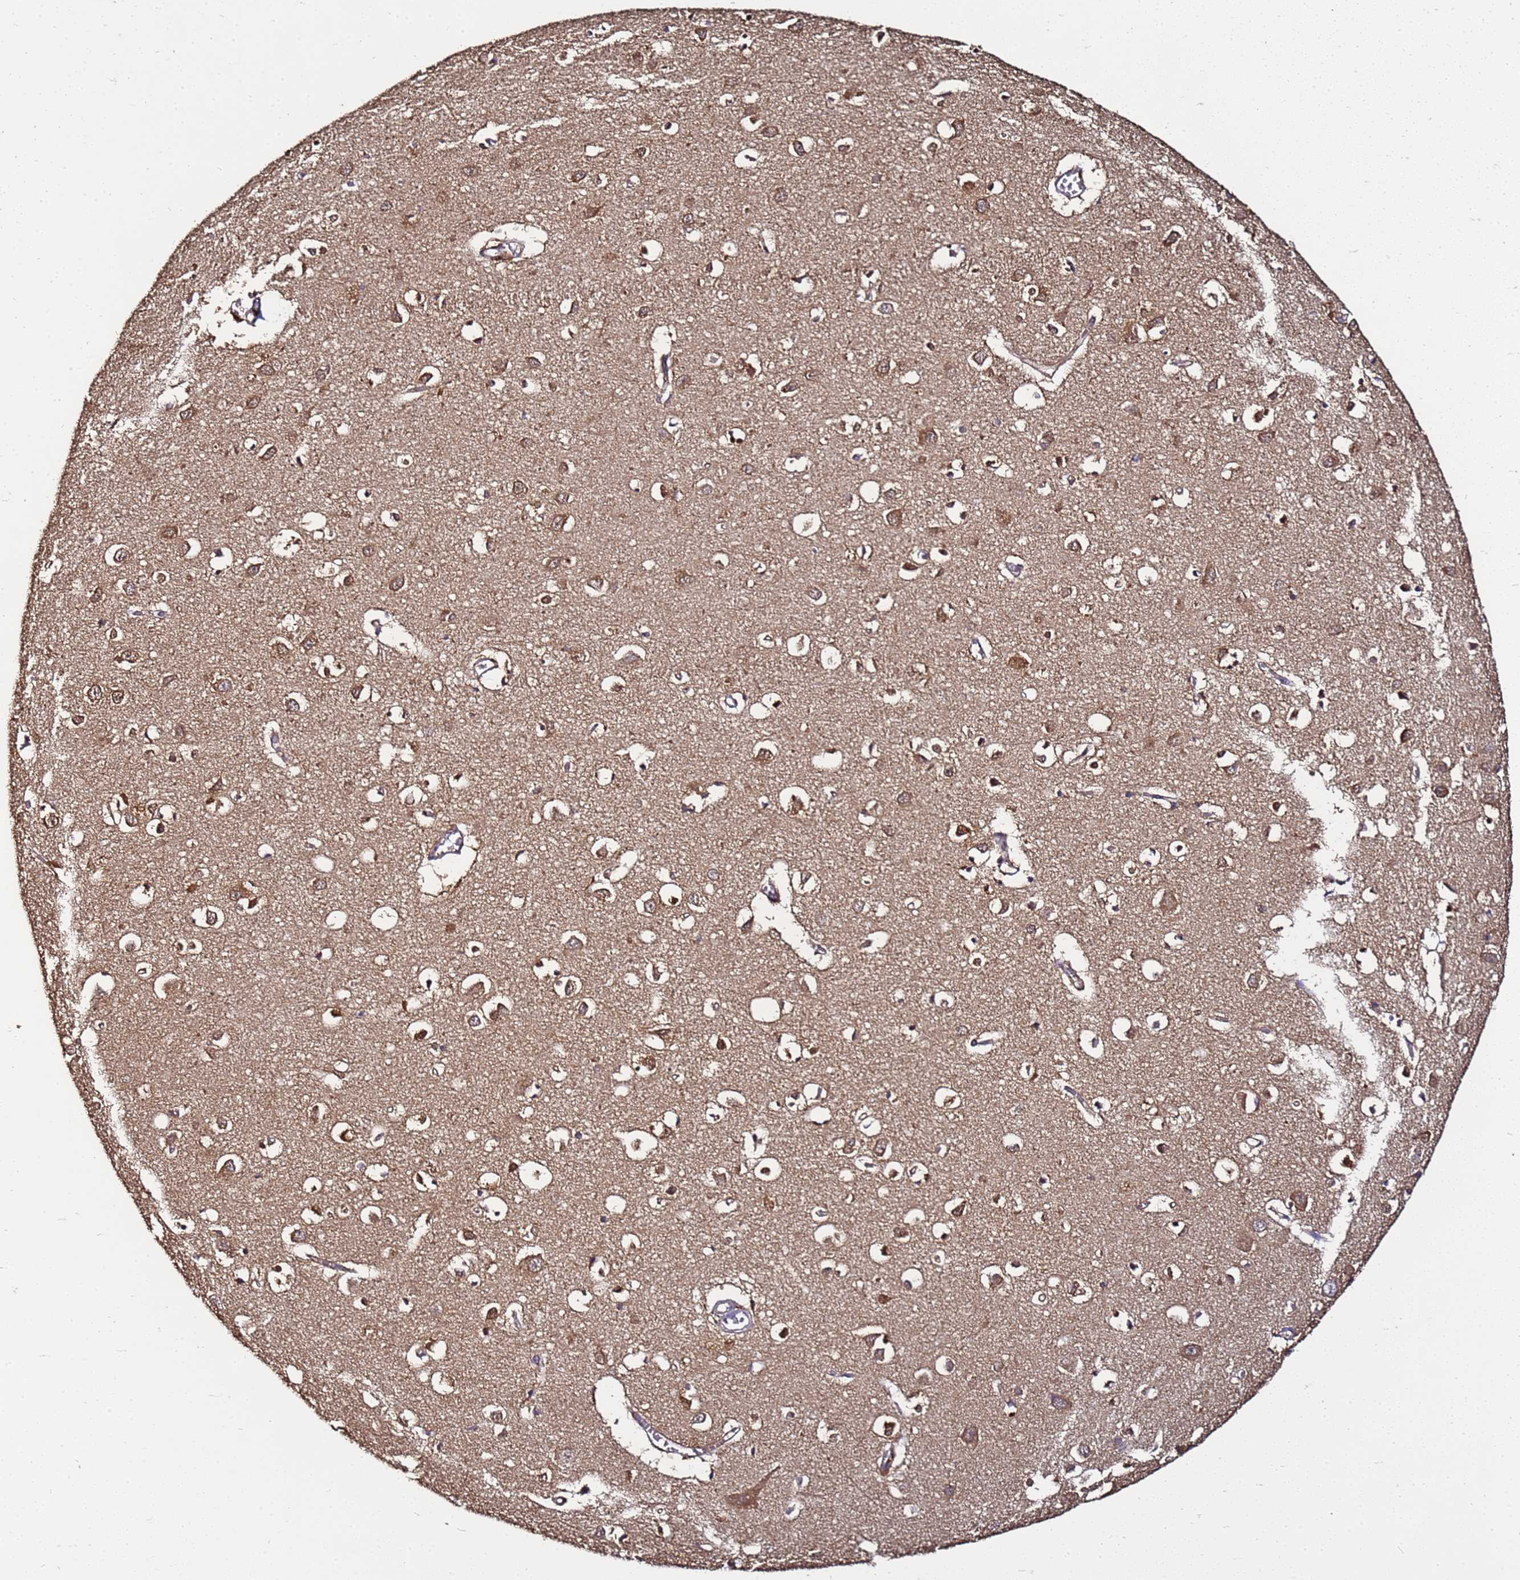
{"staining": {"intensity": "weak", "quantity": ">75%", "location": "cytoplasmic/membranous"}, "tissue": "cerebral cortex", "cell_type": "Endothelial cells", "image_type": "normal", "snomed": [{"axis": "morphology", "description": "Normal tissue, NOS"}, {"axis": "topography", "description": "Cerebral cortex"}], "caption": "IHC histopathology image of benign cerebral cortex: cerebral cortex stained using IHC demonstrates low levels of weak protein expression localized specifically in the cytoplasmic/membranous of endothelial cells, appearing as a cytoplasmic/membranous brown color.", "gene": "ENOPH1", "patient": {"sex": "female", "age": 64}}